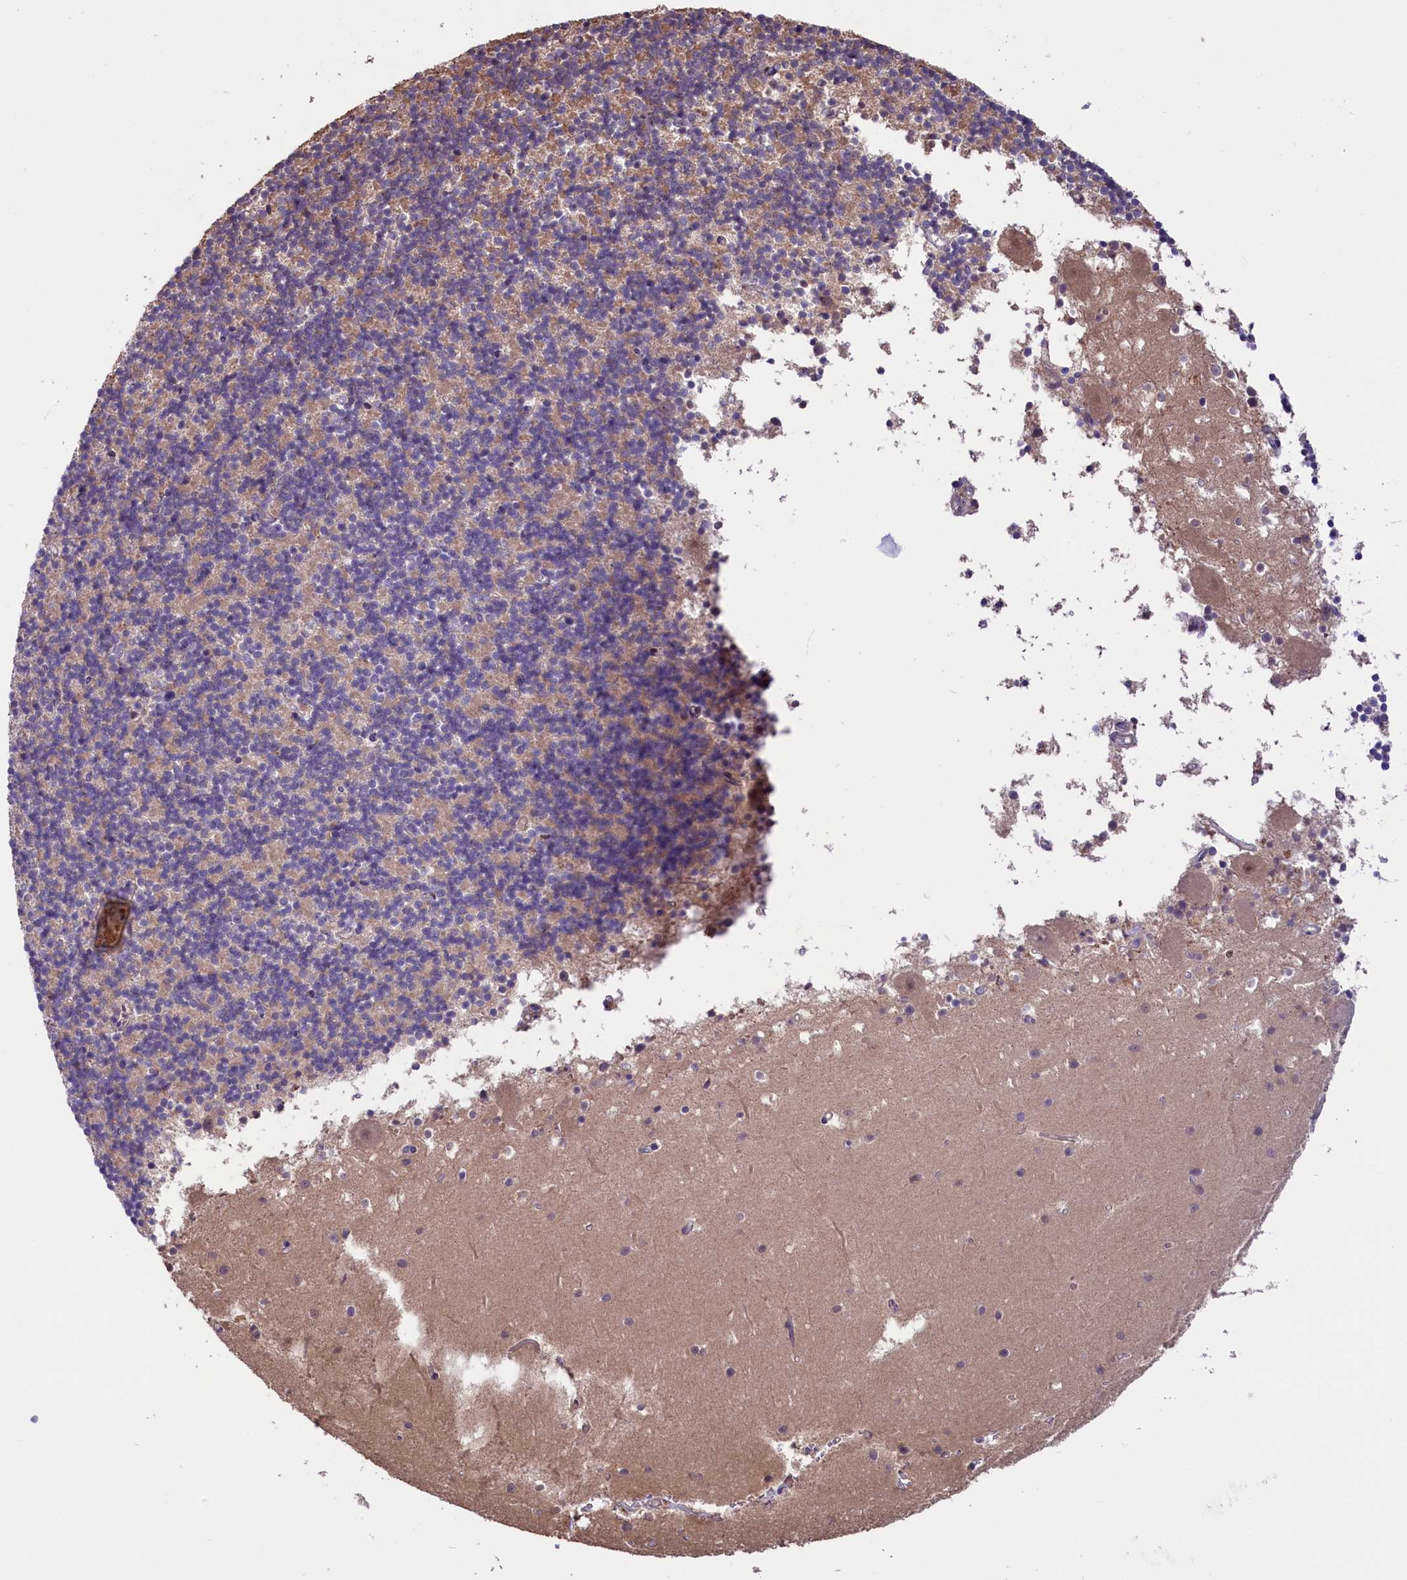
{"staining": {"intensity": "weak", "quantity": "25%-75%", "location": "cytoplasmic/membranous"}, "tissue": "cerebellum", "cell_type": "Cells in granular layer", "image_type": "normal", "snomed": [{"axis": "morphology", "description": "Normal tissue, NOS"}, {"axis": "topography", "description": "Cerebellum"}], "caption": "Immunohistochemistry (IHC) (DAB (3,3'-diaminobenzidine)) staining of normal cerebellum displays weak cytoplasmic/membranous protein expression in about 25%-75% of cells in granular layer.", "gene": "RIC8A", "patient": {"sex": "male", "age": 54}}